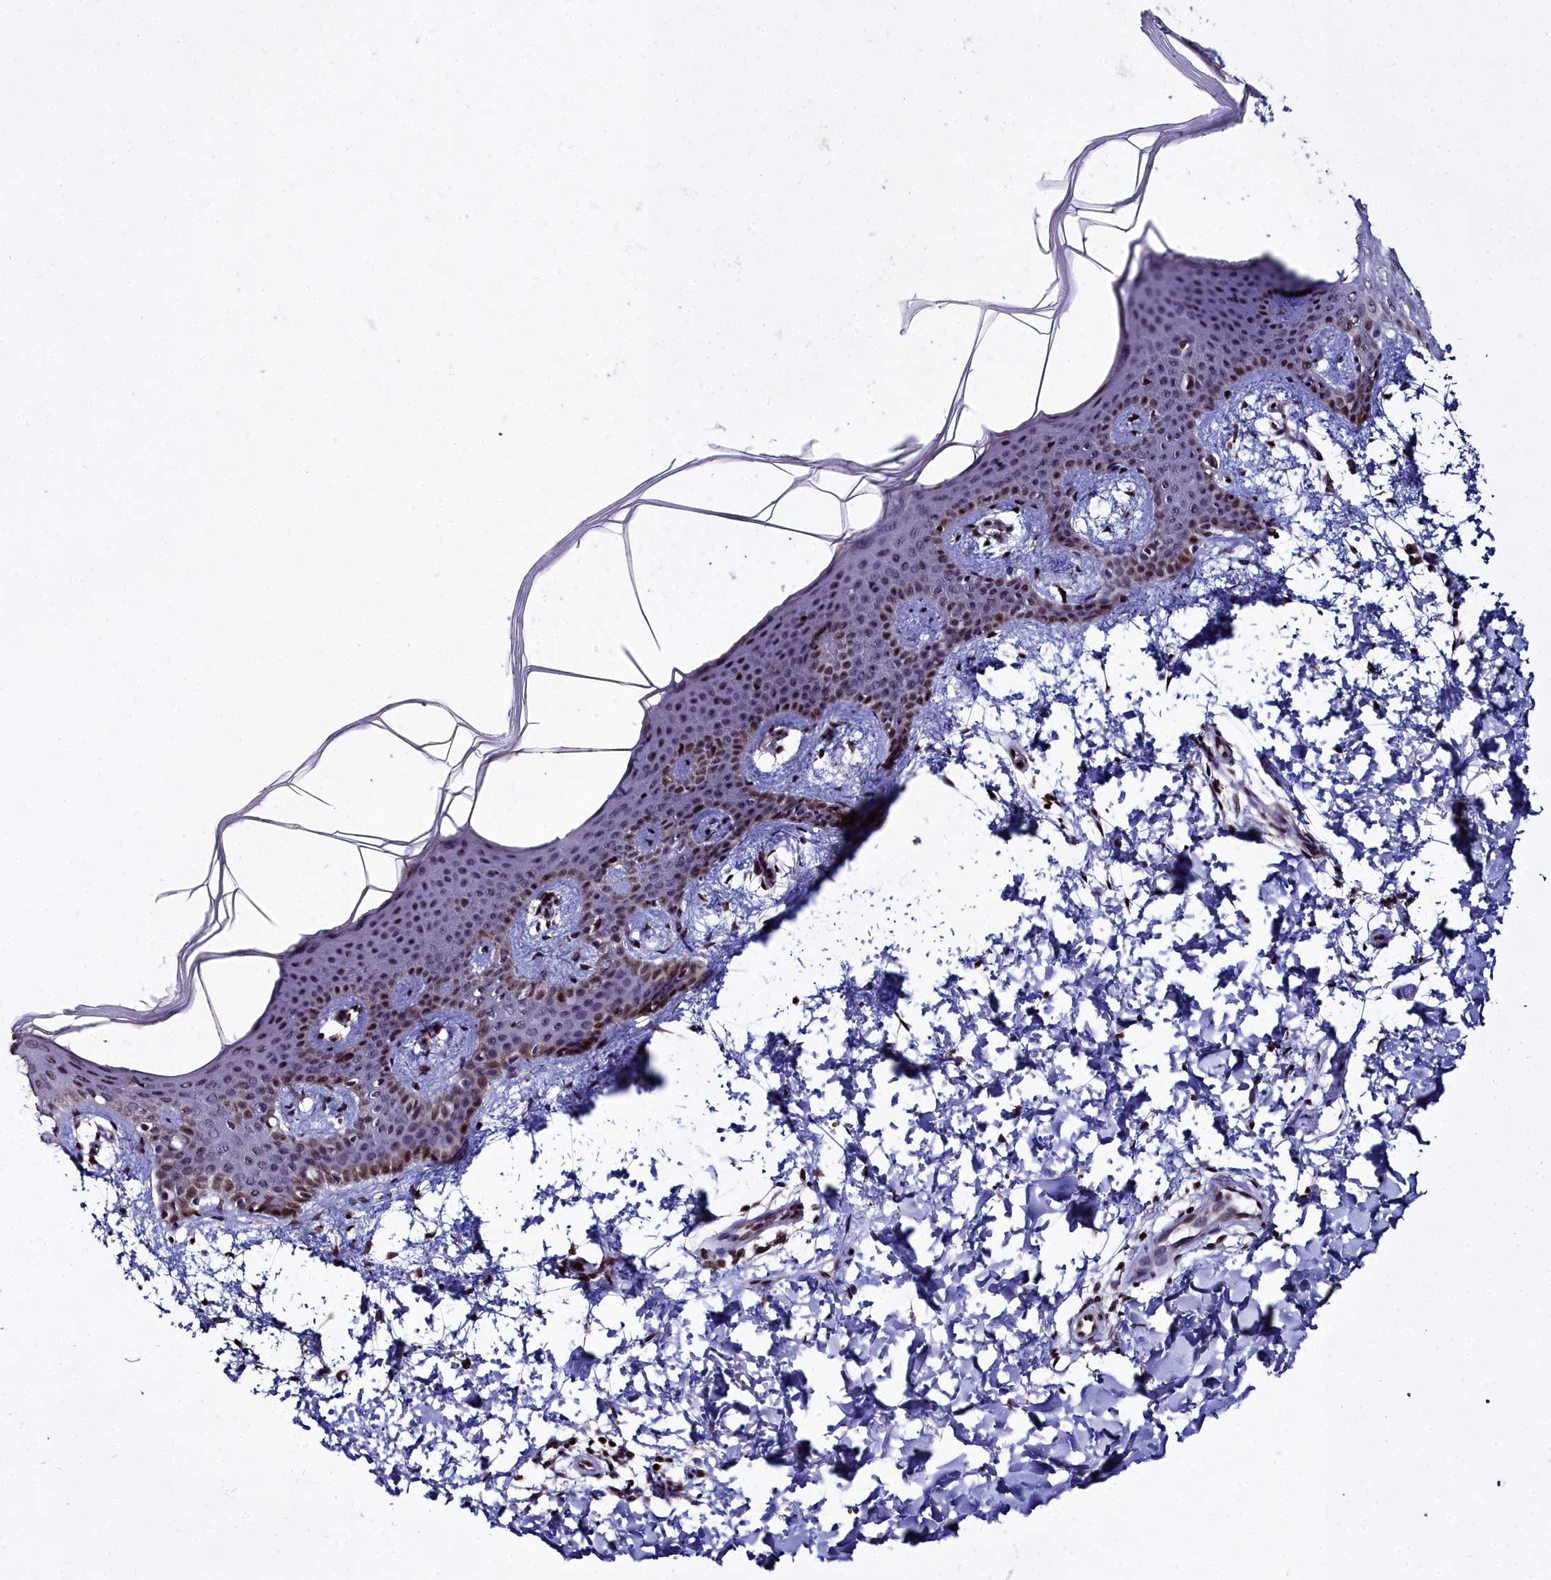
{"staining": {"intensity": "moderate", "quantity": "25%-75%", "location": "nuclear"}, "tissue": "skin", "cell_type": "Fibroblasts", "image_type": "normal", "snomed": [{"axis": "morphology", "description": "Normal tissue, NOS"}, {"axis": "topography", "description": "Skin"}], "caption": "Moderate nuclear expression for a protein is identified in approximately 25%-75% of fibroblasts of normal skin using immunohistochemistry (IHC).", "gene": "CCDC97", "patient": {"sex": "male", "age": 36}}